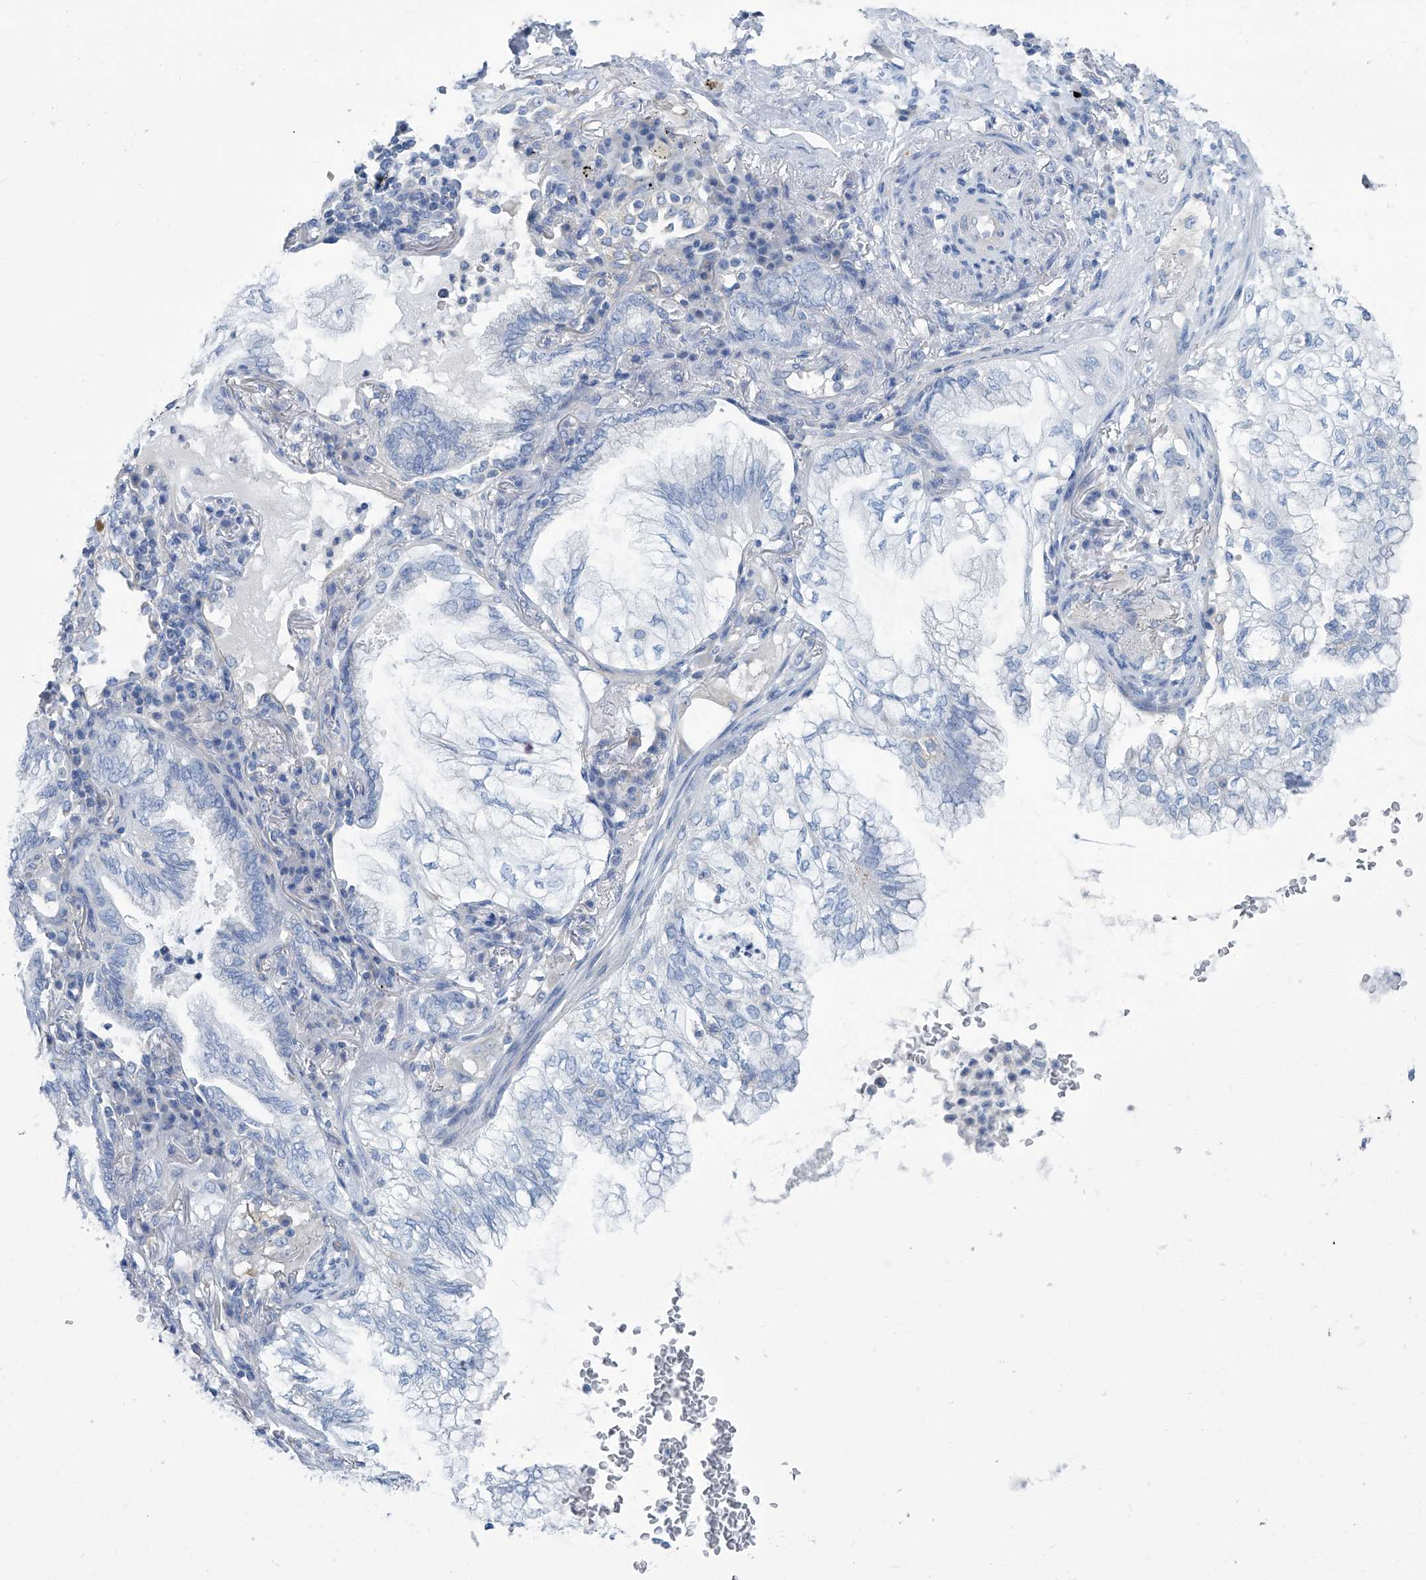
{"staining": {"intensity": "negative", "quantity": "none", "location": "none"}, "tissue": "lung cancer", "cell_type": "Tumor cells", "image_type": "cancer", "snomed": [{"axis": "morphology", "description": "Adenocarcinoma, NOS"}, {"axis": "topography", "description": "Lung"}], "caption": "High magnification brightfield microscopy of lung adenocarcinoma stained with DAB (brown) and counterstained with hematoxylin (blue): tumor cells show no significant expression.", "gene": "PFKL", "patient": {"sex": "female", "age": 70}}